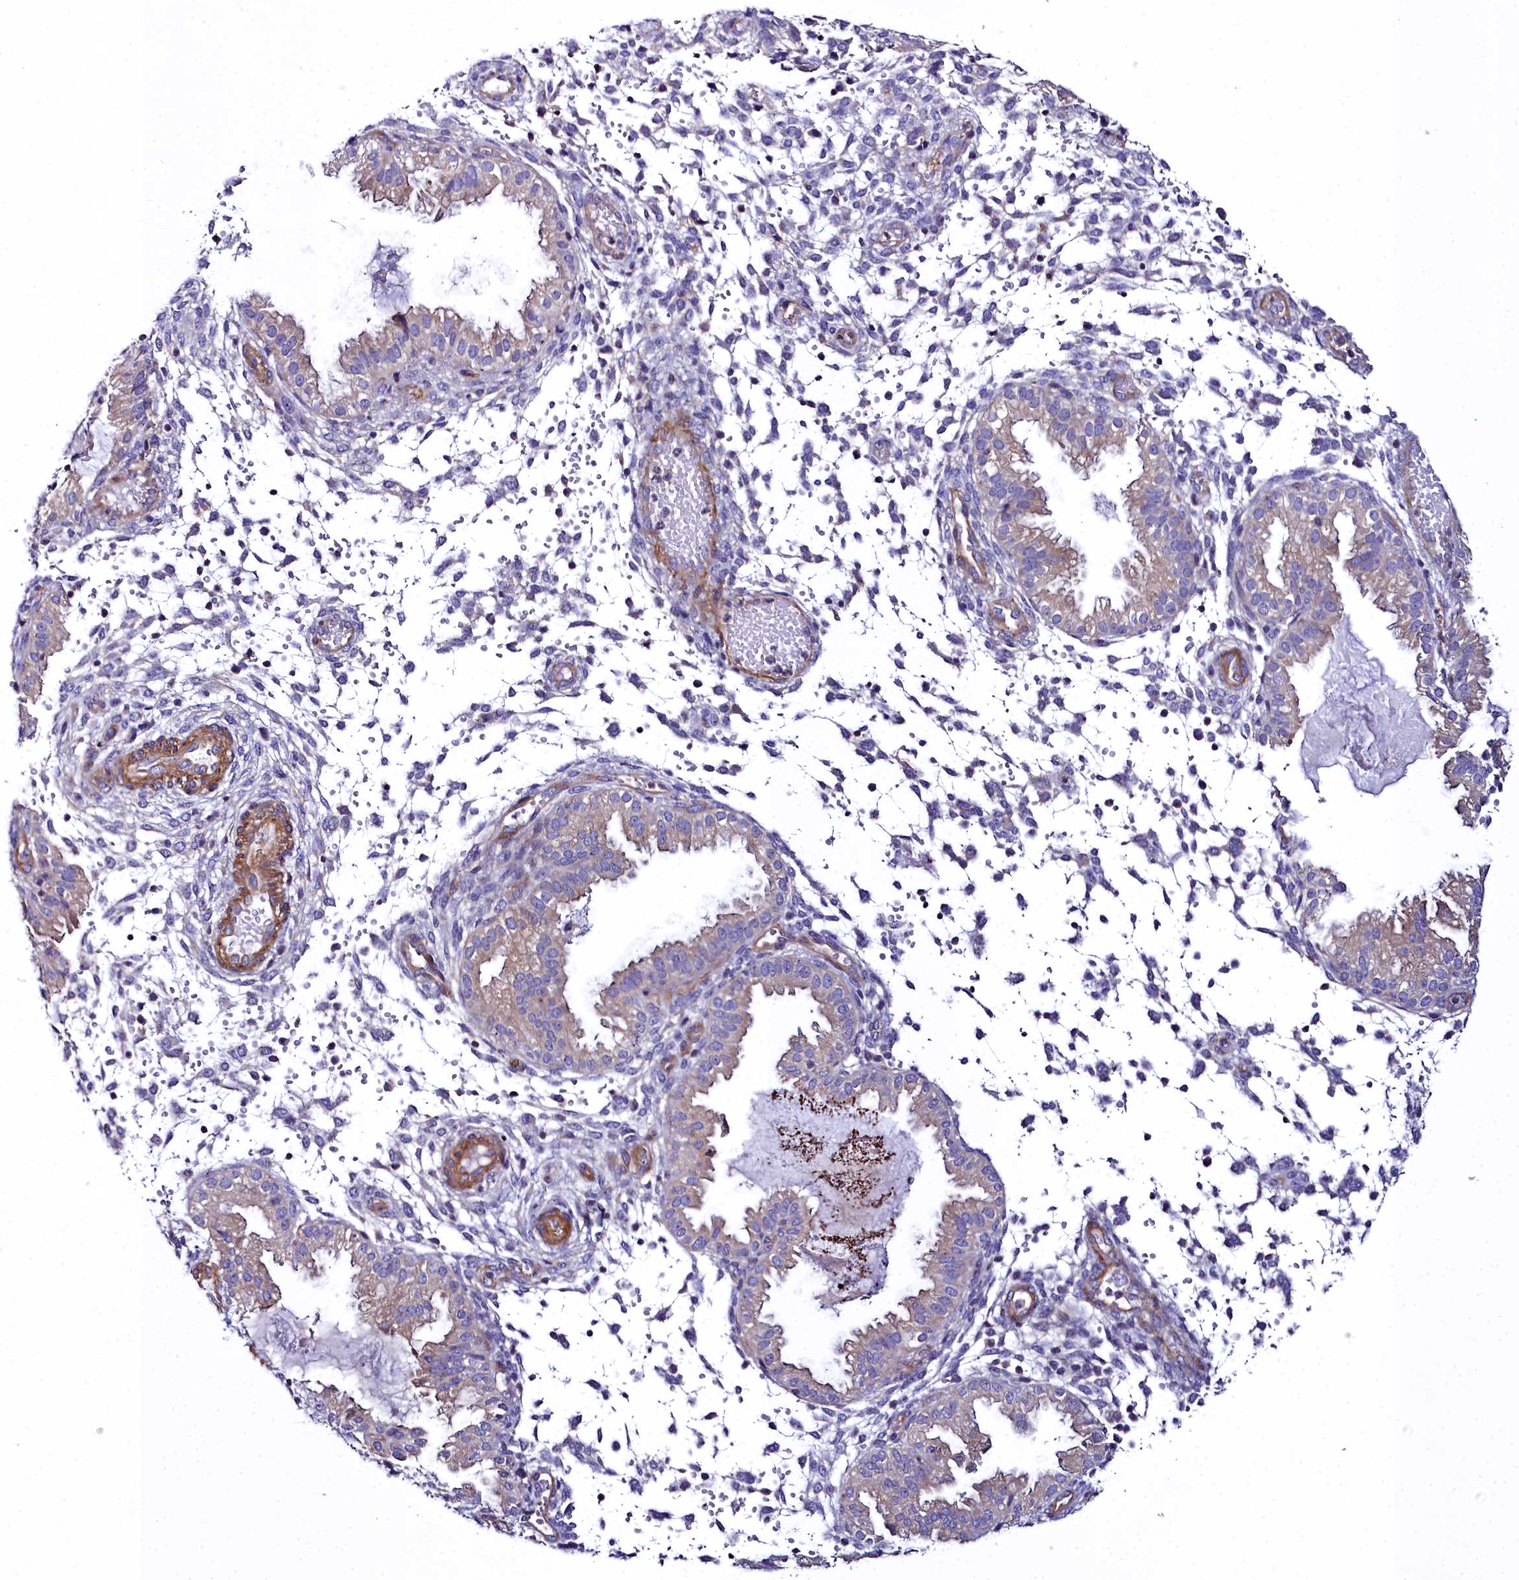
{"staining": {"intensity": "negative", "quantity": "none", "location": "none"}, "tissue": "endometrium", "cell_type": "Cells in endometrial stroma", "image_type": "normal", "snomed": [{"axis": "morphology", "description": "Normal tissue, NOS"}, {"axis": "topography", "description": "Endometrium"}], "caption": "Immunohistochemistry (IHC) image of benign endometrium stained for a protein (brown), which reveals no expression in cells in endometrial stroma.", "gene": "FADS3", "patient": {"sex": "female", "age": 33}}